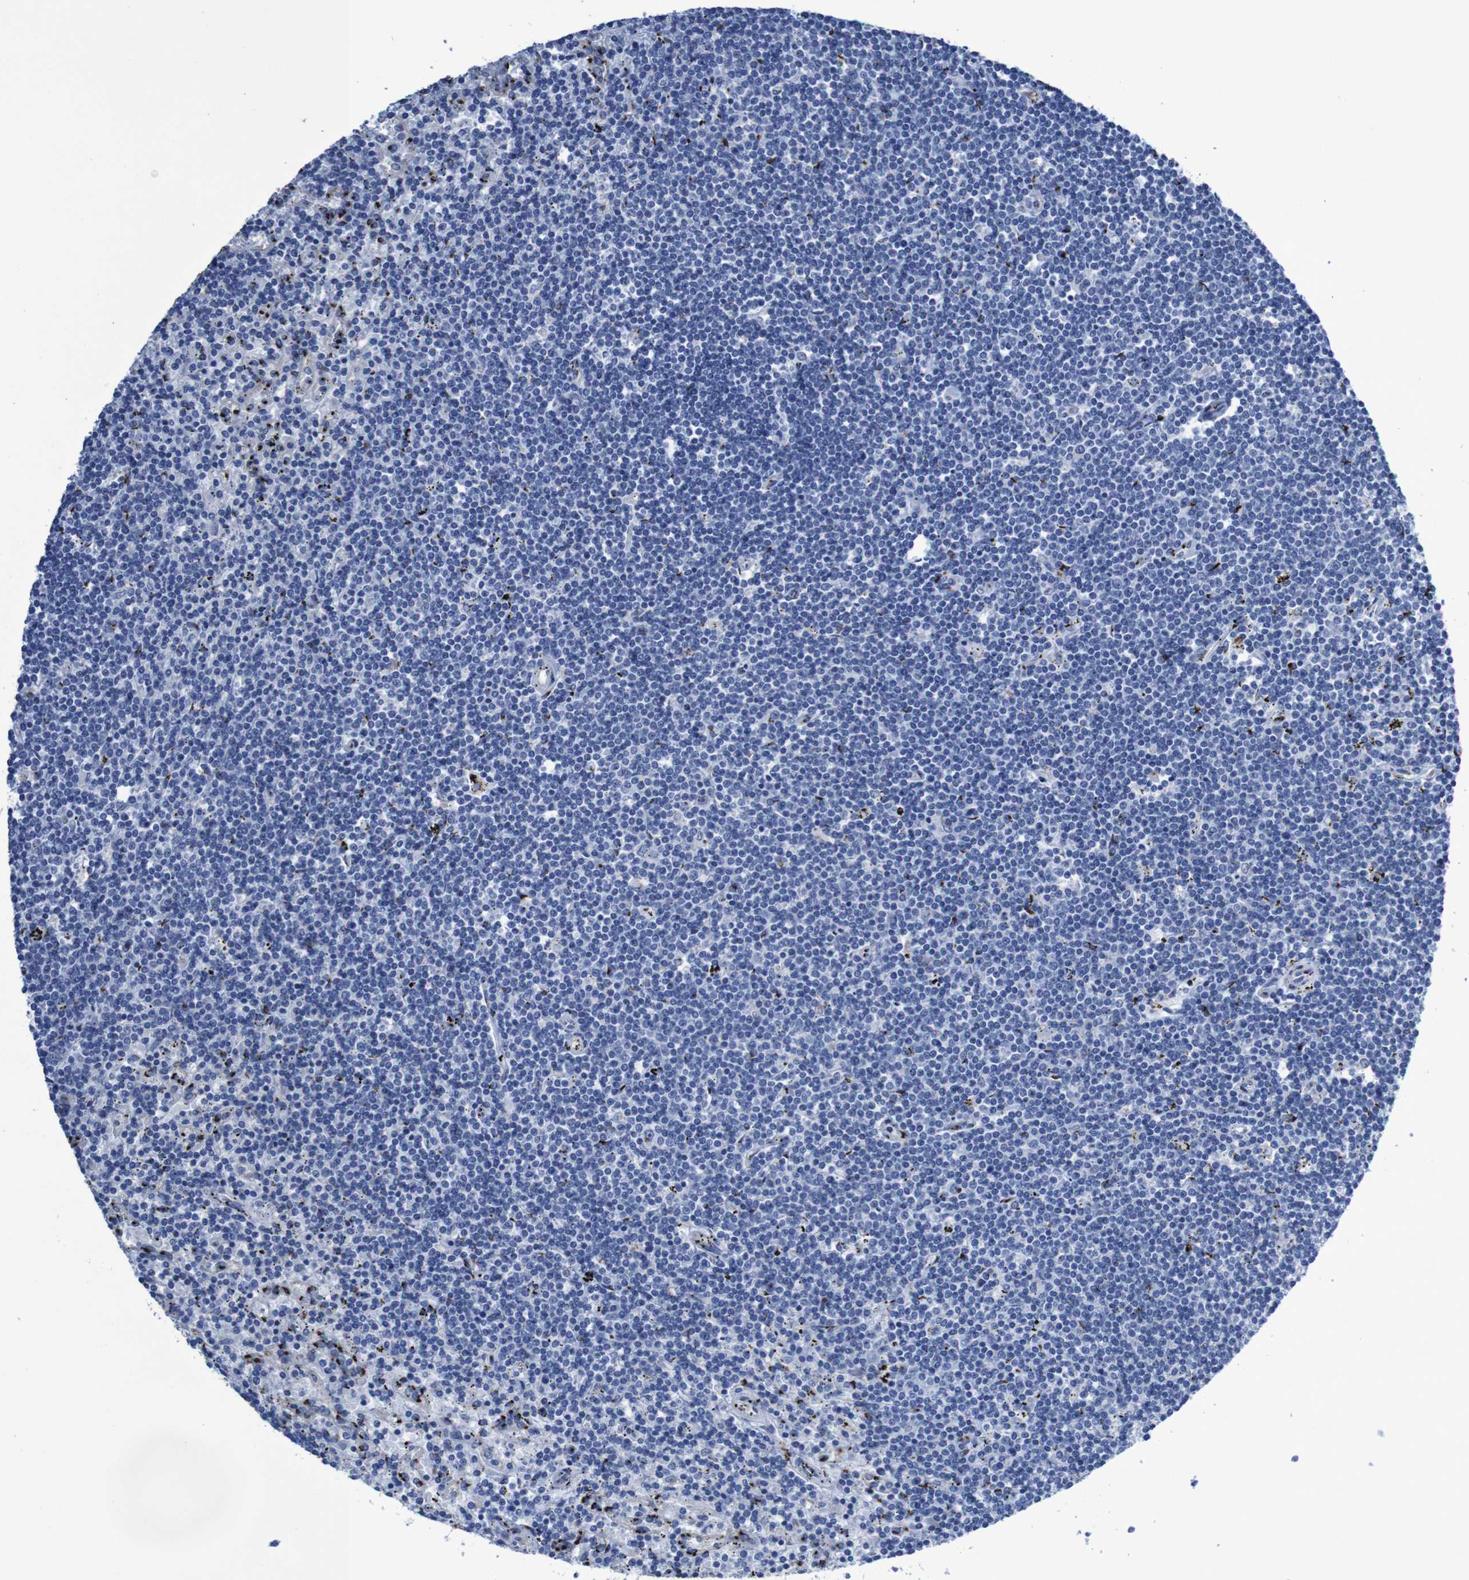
{"staining": {"intensity": "strong", "quantity": "<25%", "location": "cytoplasmic/membranous"}, "tissue": "lymphoma", "cell_type": "Tumor cells", "image_type": "cancer", "snomed": [{"axis": "morphology", "description": "Malignant lymphoma, non-Hodgkin's type, Low grade"}, {"axis": "topography", "description": "Spleen"}], "caption": "Immunohistochemistry micrograph of neoplastic tissue: lymphoma stained using IHC shows medium levels of strong protein expression localized specifically in the cytoplasmic/membranous of tumor cells, appearing as a cytoplasmic/membranous brown color.", "gene": "GOLM1", "patient": {"sex": "male", "age": 76}}